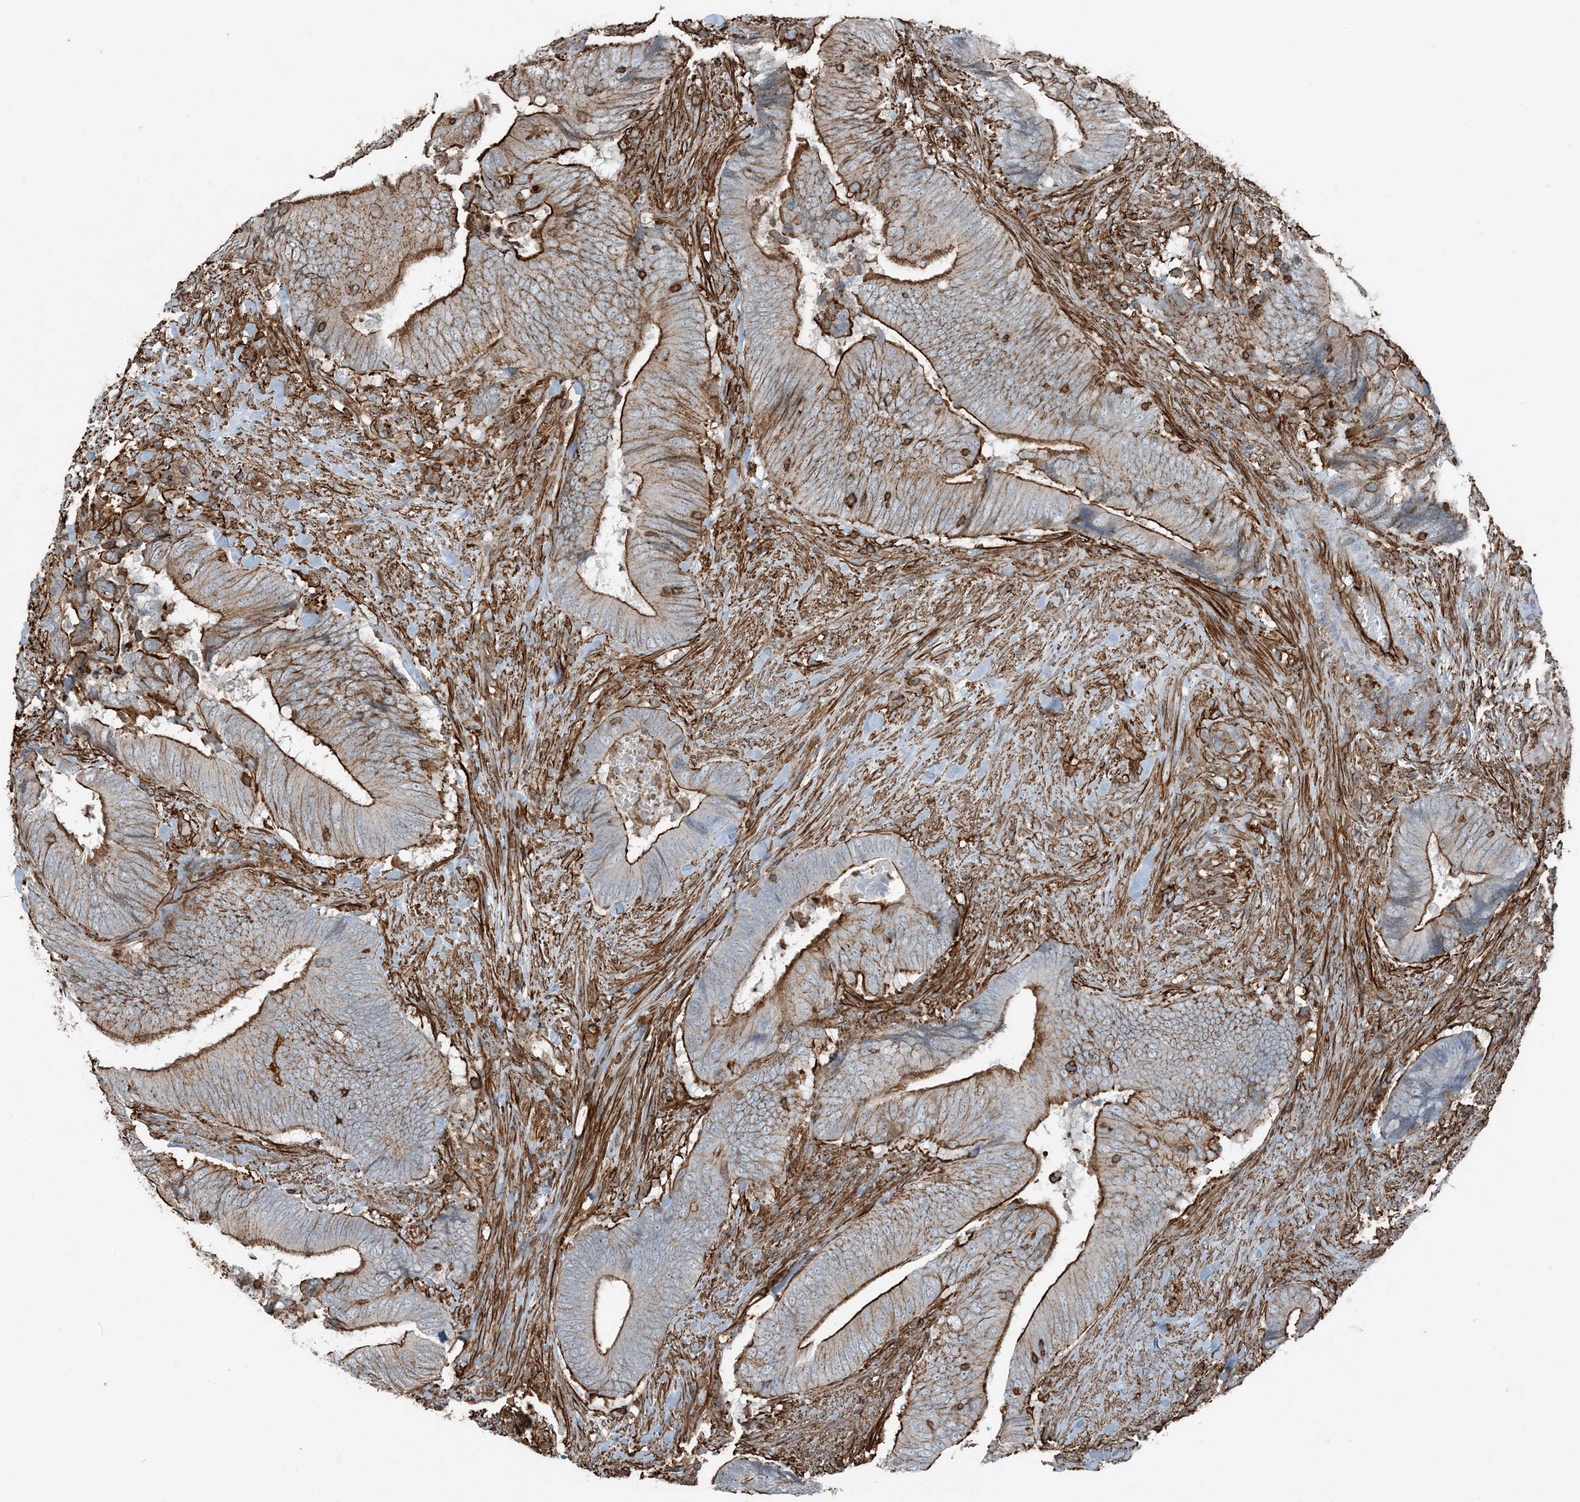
{"staining": {"intensity": "strong", "quantity": ">75%", "location": "cytoplasmic/membranous"}, "tissue": "colorectal cancer", "cell_type": "Tumor cells", "image_type": "cancer", "snomed": [{"axis": "morphology", "description": "Normal tissue, NOS"}, {"axis": "morphology", "description": "Adenocarcinoma, NOS"}, {"axis": "topography", "description": "Colon"}], "caption": "Immunohistochemical staining of colorectal adenocarcinoma demonstrates high levels of strong cytoplasmic/membranous protein staining in approximately >75% of tumor cells.", "gene": "APOBEC3C", "patient": {"sex": "male", "age": 56}}